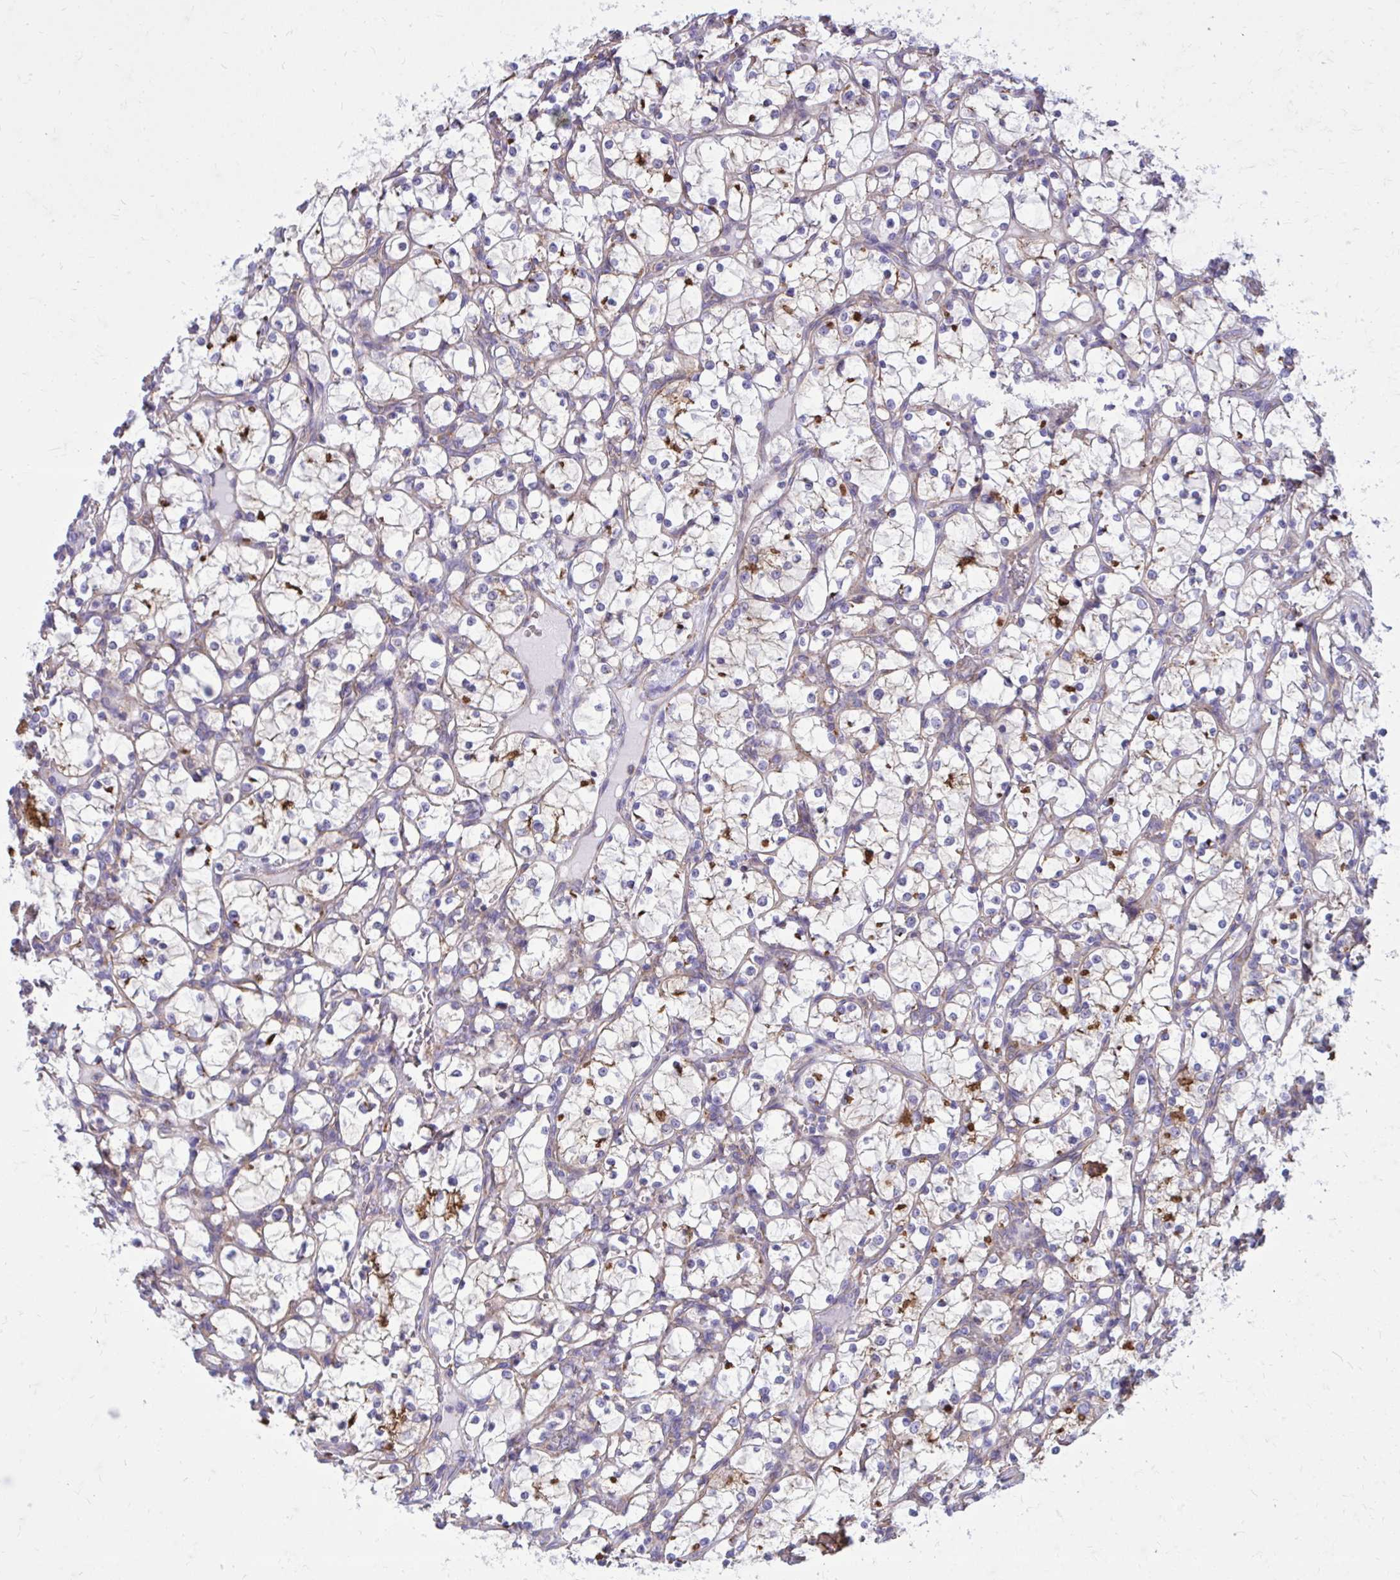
{"staining": {"intensity": "moderate", "quantity": "<25%", "location": "cytoplasmic/membranous"}, "tissue": "renal cancer", "cell_type": "Tumor cells", "image_type": "cancer", "snomed": [{"axis": "morphology", "description": "Adenocarcinoma, NOS"}, {"axis": "topography", "description": "Kidney"}], "caption": "Adenocarcinoma (renal) stained with DAB immunohistochemistry (IHC) demonstrates low levels of moderate cytoplasmic/membranous expression in approximately <25% of tumor cells.", "gene": "CLTA", "patient": {"sex": "female", "age": 69}}